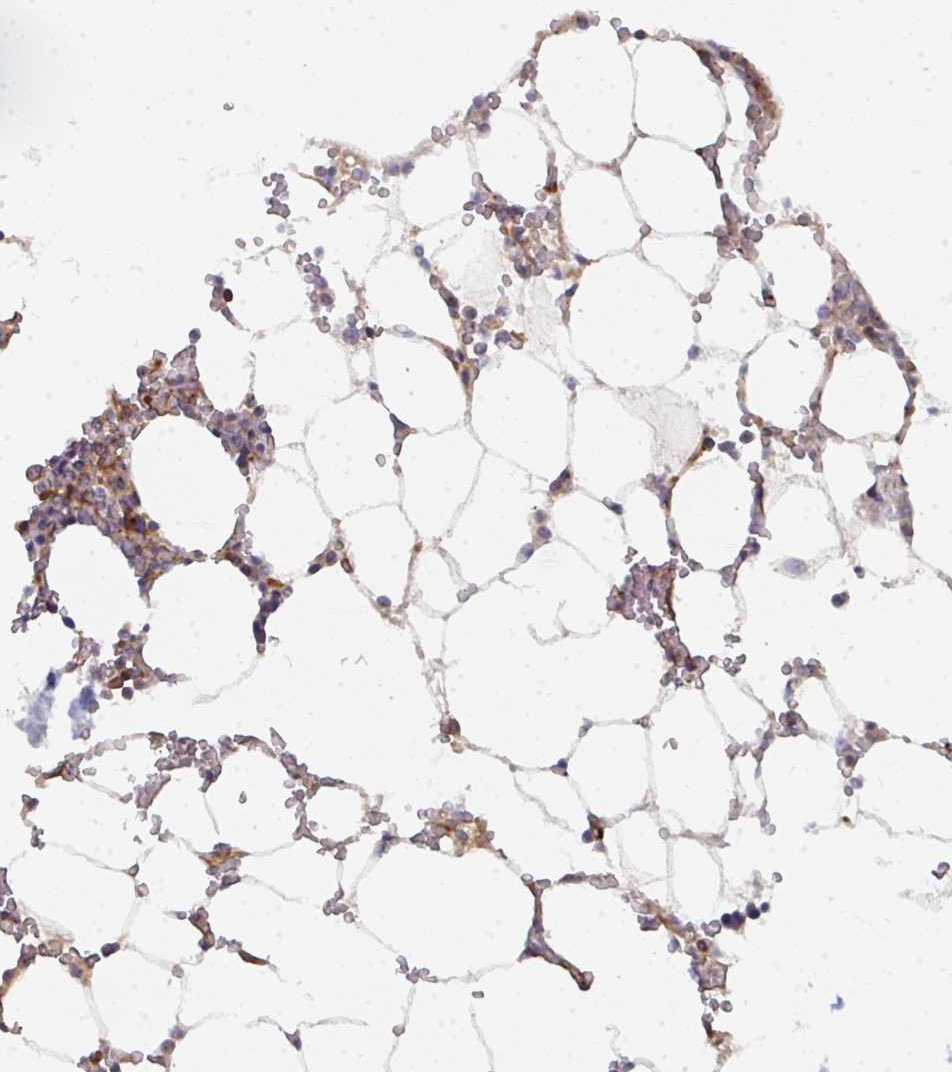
{"staining": {"intensity": "moderate", "quantity": "25%-75%", "location": "cytoplasmic/membranous"}, "tissue": "bone marrow", "cell_type": "Hematopoietic cells", "image_type": "normal", "snomed": [{"axis": "morphology", "description": "Normal tissue, NOS"}, {"axis": "topography", "description": "Bone marrow"}], "caption": "Immunohistochemistry (IHC) of unremarkable human bone marrow shows medium levels of moderate cytoplasmic/membranous staining in about 25%-75% of hematopoietic cells. (DAB = brown stain, brightfield microscopy at high magnification).", "gene": "DYNC1I2", "patient": {"sex": "male", "age": 64}}